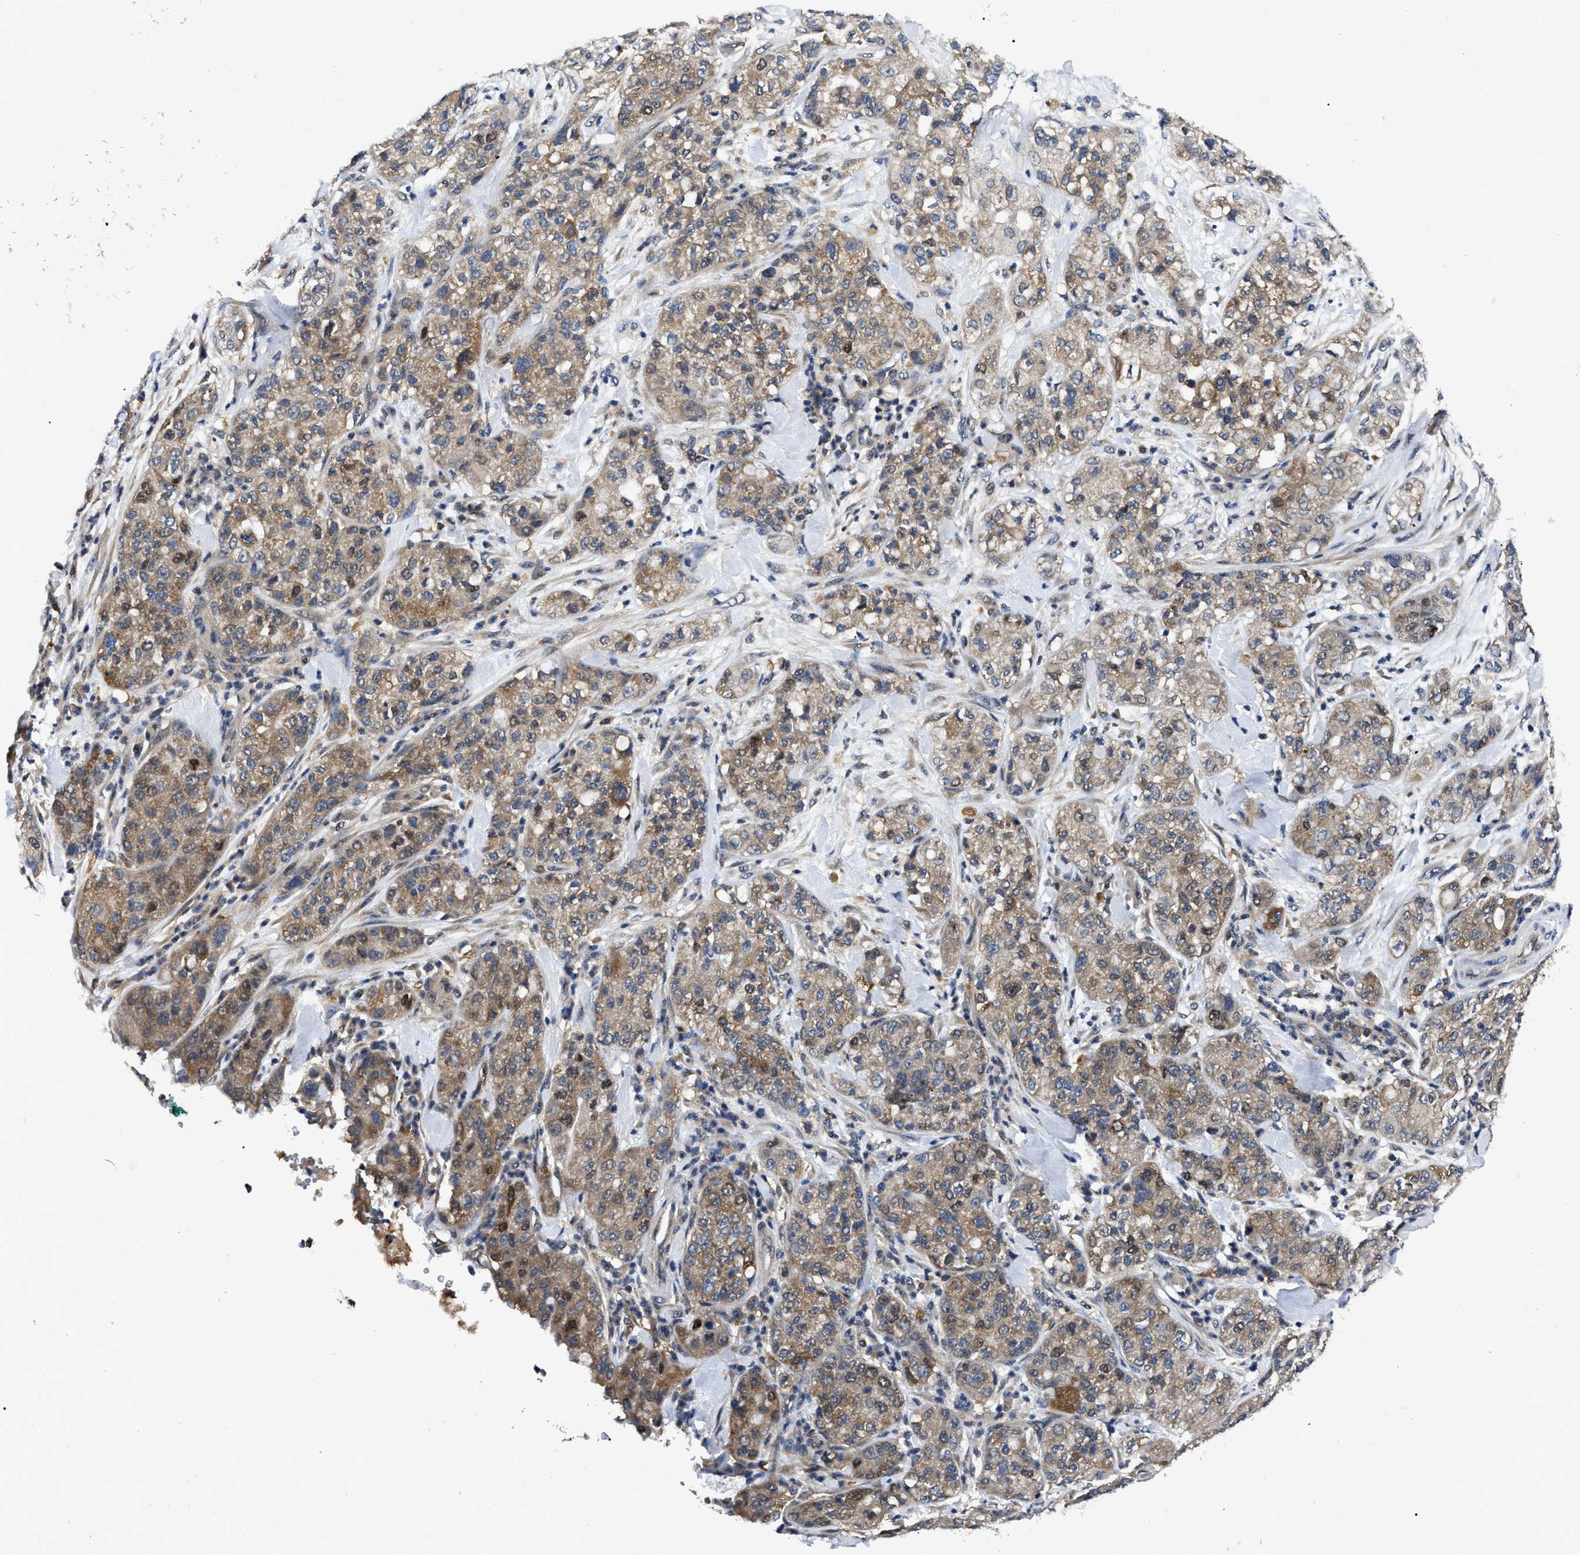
{"staining": {"intensity": "moderate", "quantity": "25%-75%", "location": "cytoplasmic/membranous"}, "tissue": "pancreatic cancer", "cell_type": "Tumor cells", "image_type": "cancer", "snomed": [{"axis": "morphology", "description": "Adenocarcinoma, NOS"}, {"axis": "topography", "description": "Pancreas"}], "caption": "An IHC photomicrograph of tumor tissue is shown. Protein staining in brown shows moderate cytoplasmic/membranous positivity in pancreatic adenocarcinoma within tumor cells.", "gene": "GET4", "patient": {"sex": "female", "age": 78}}